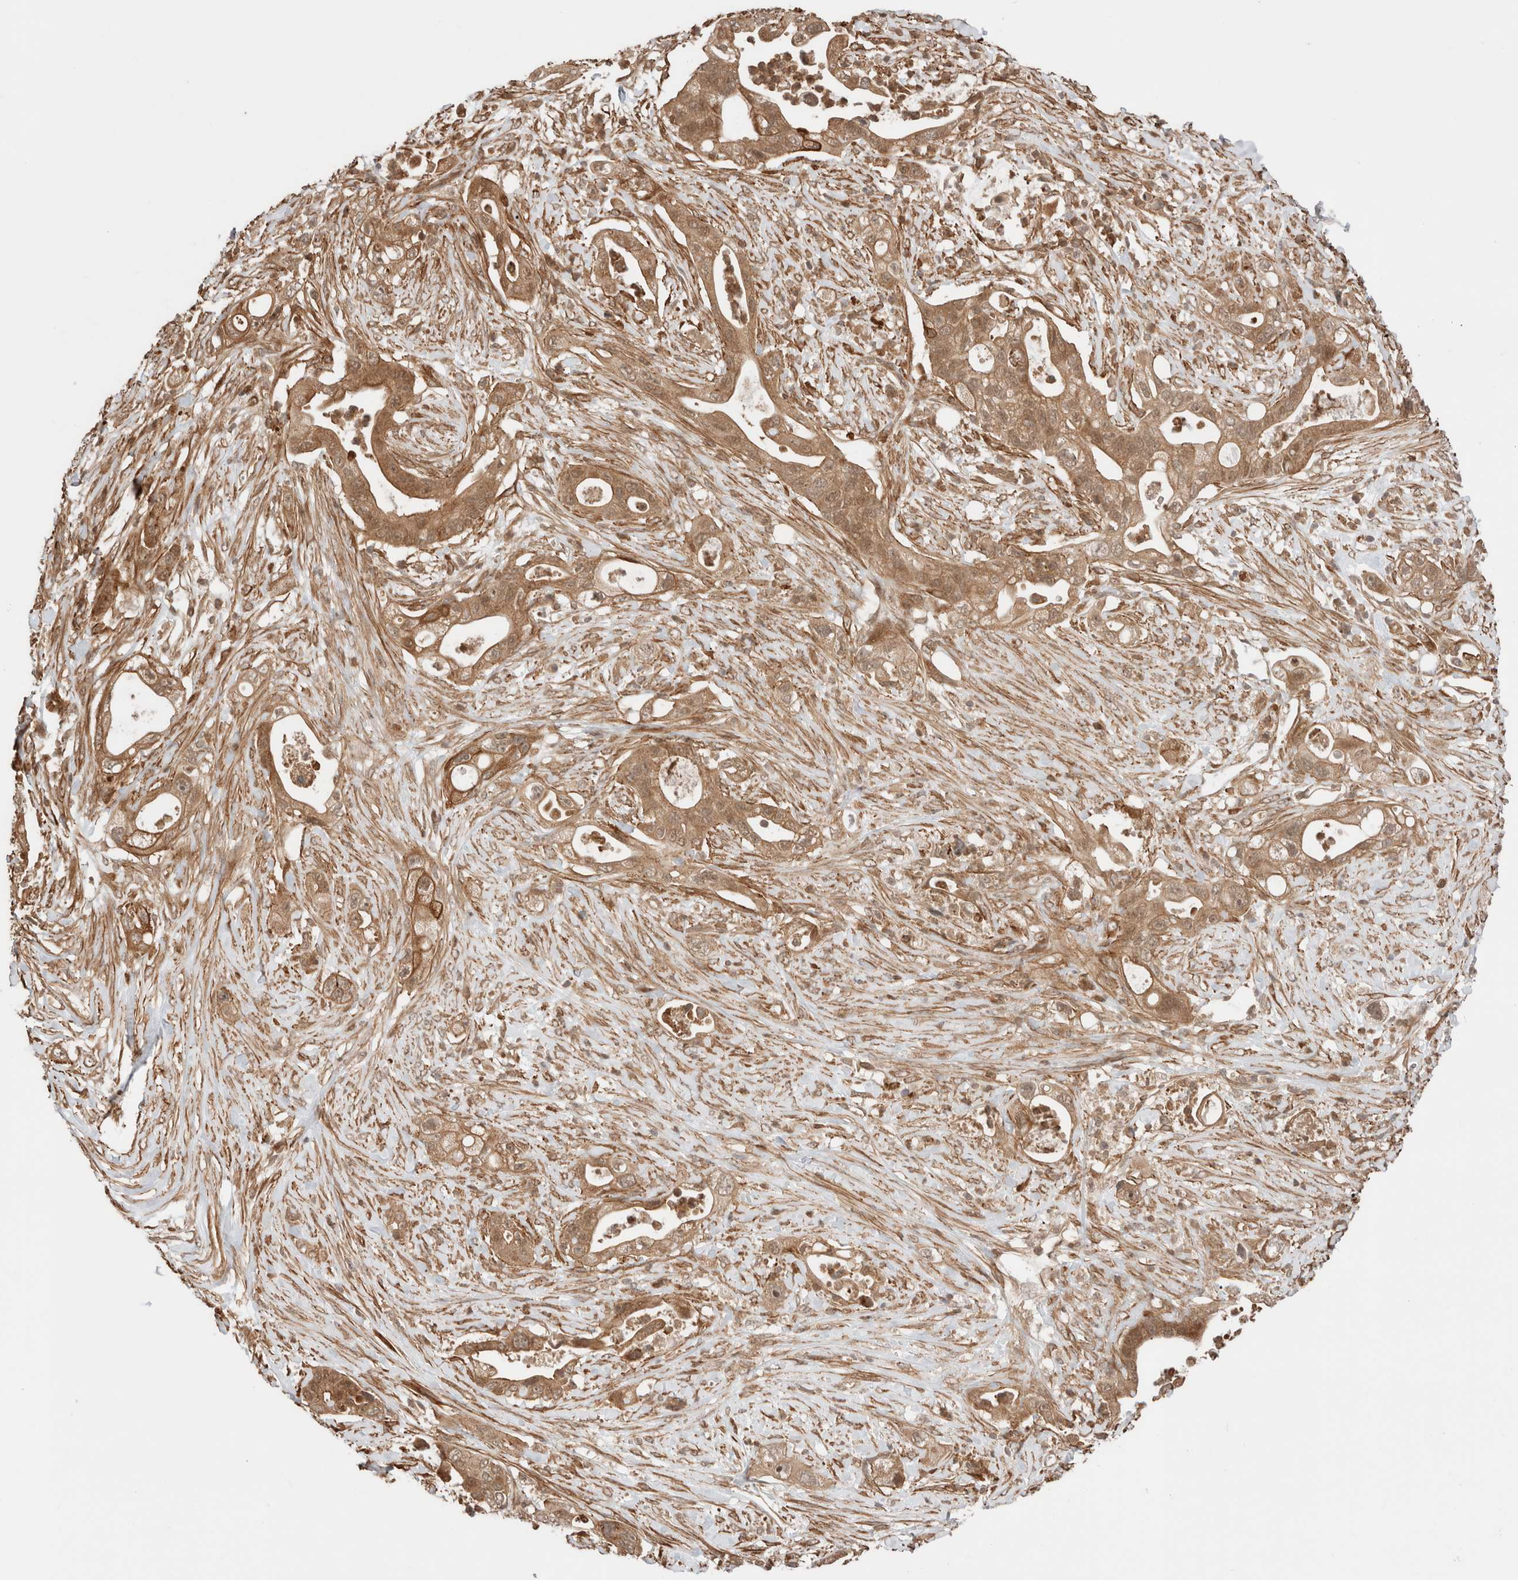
{"staining": {"intensity": "moderate", "quantity": ">75%", "location": "cytoplasmic/membranous"}, "tissue": "pancreatic cancer", "cell_type": "Tumor cells", "image_type": "cancer", "snomed": [{"axis": "morphology", "description": "Adenocarcinoma, NOS"}, {"axis": "topography", "description": "Pancreas"}], "caption": "Immunohistochemical staining of human pancreatic cancer displays moderate cytoplasmic/membranous protein staining in approximately >75% of tumor cells. The staining was performed using DAB (3,3'-diaminobenzidine) to visualize the protein expression in brown, while the nuclei were stained in blue with hematoxylin (Magnification: 20x).", "gene": "ZNF649", "patient": {"sex": "male", "age": 53}}